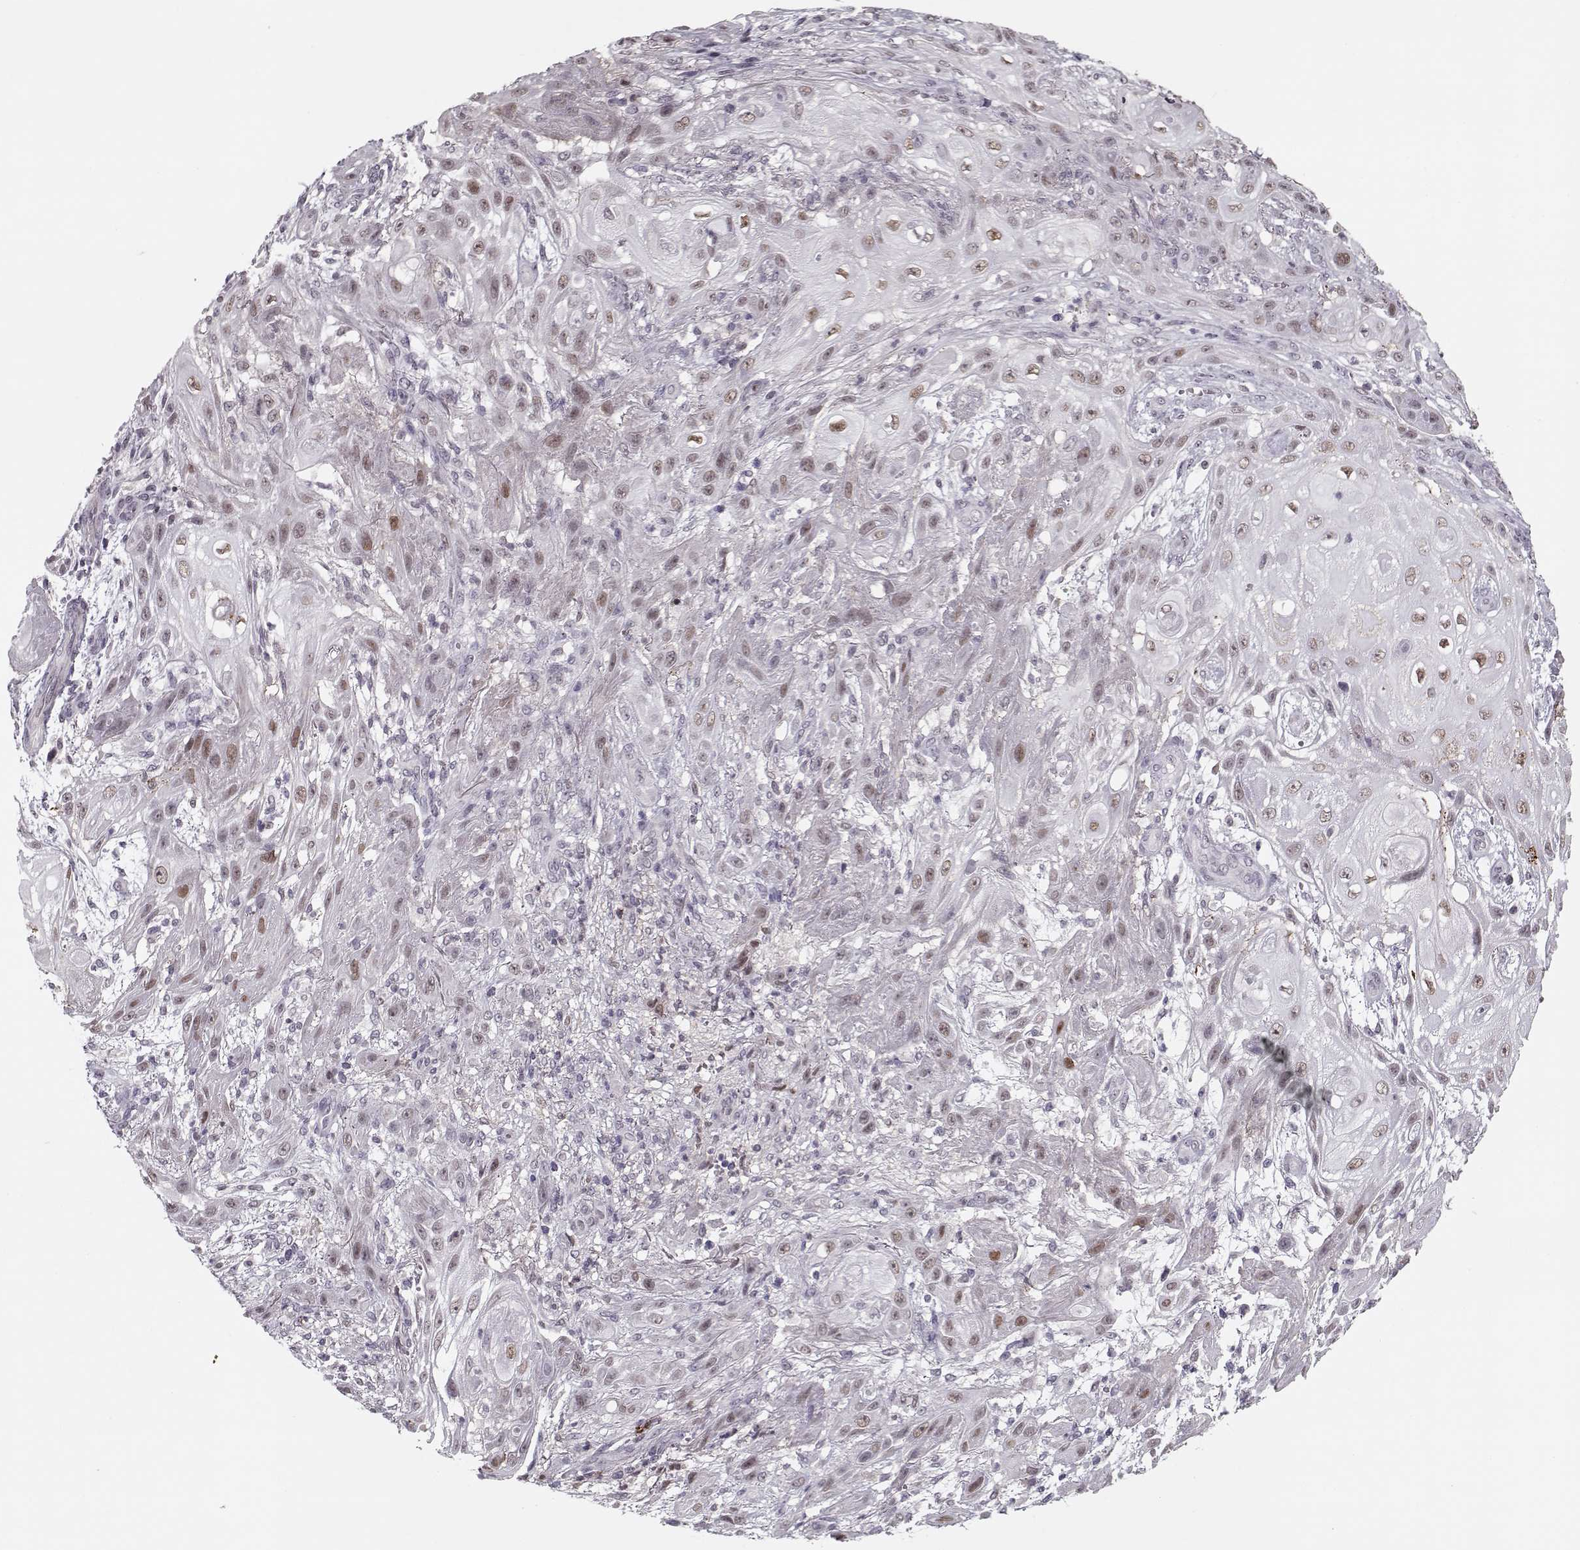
{"staining": {"intensity": "moderate", "quantity": "25%-75%", "location": "nuclear"}, "tissue": "skin cancer", "cell_type": "Tumor cells", "image_type": "cancer", "snomed": [{"axis": "morphology", "description": "Squamous cell carcinoma, NOS"}, {"axis": "topography", "description": "Skin"}], "caption": "DAB immunohistochemical staining of human skin cancer (squamous cell carcinoma) demonstrates moderate nuclear protein positivity in about 25%-75% of tumor cells. The staining is performed using DAB (3,3'-diaminobenzidine) brown chromogen to label protein expression. The nuclei are counter-stained blue using hematoxylin.", "gene": "DNAI3", "patient": {"sex": "male", "age": 62}}